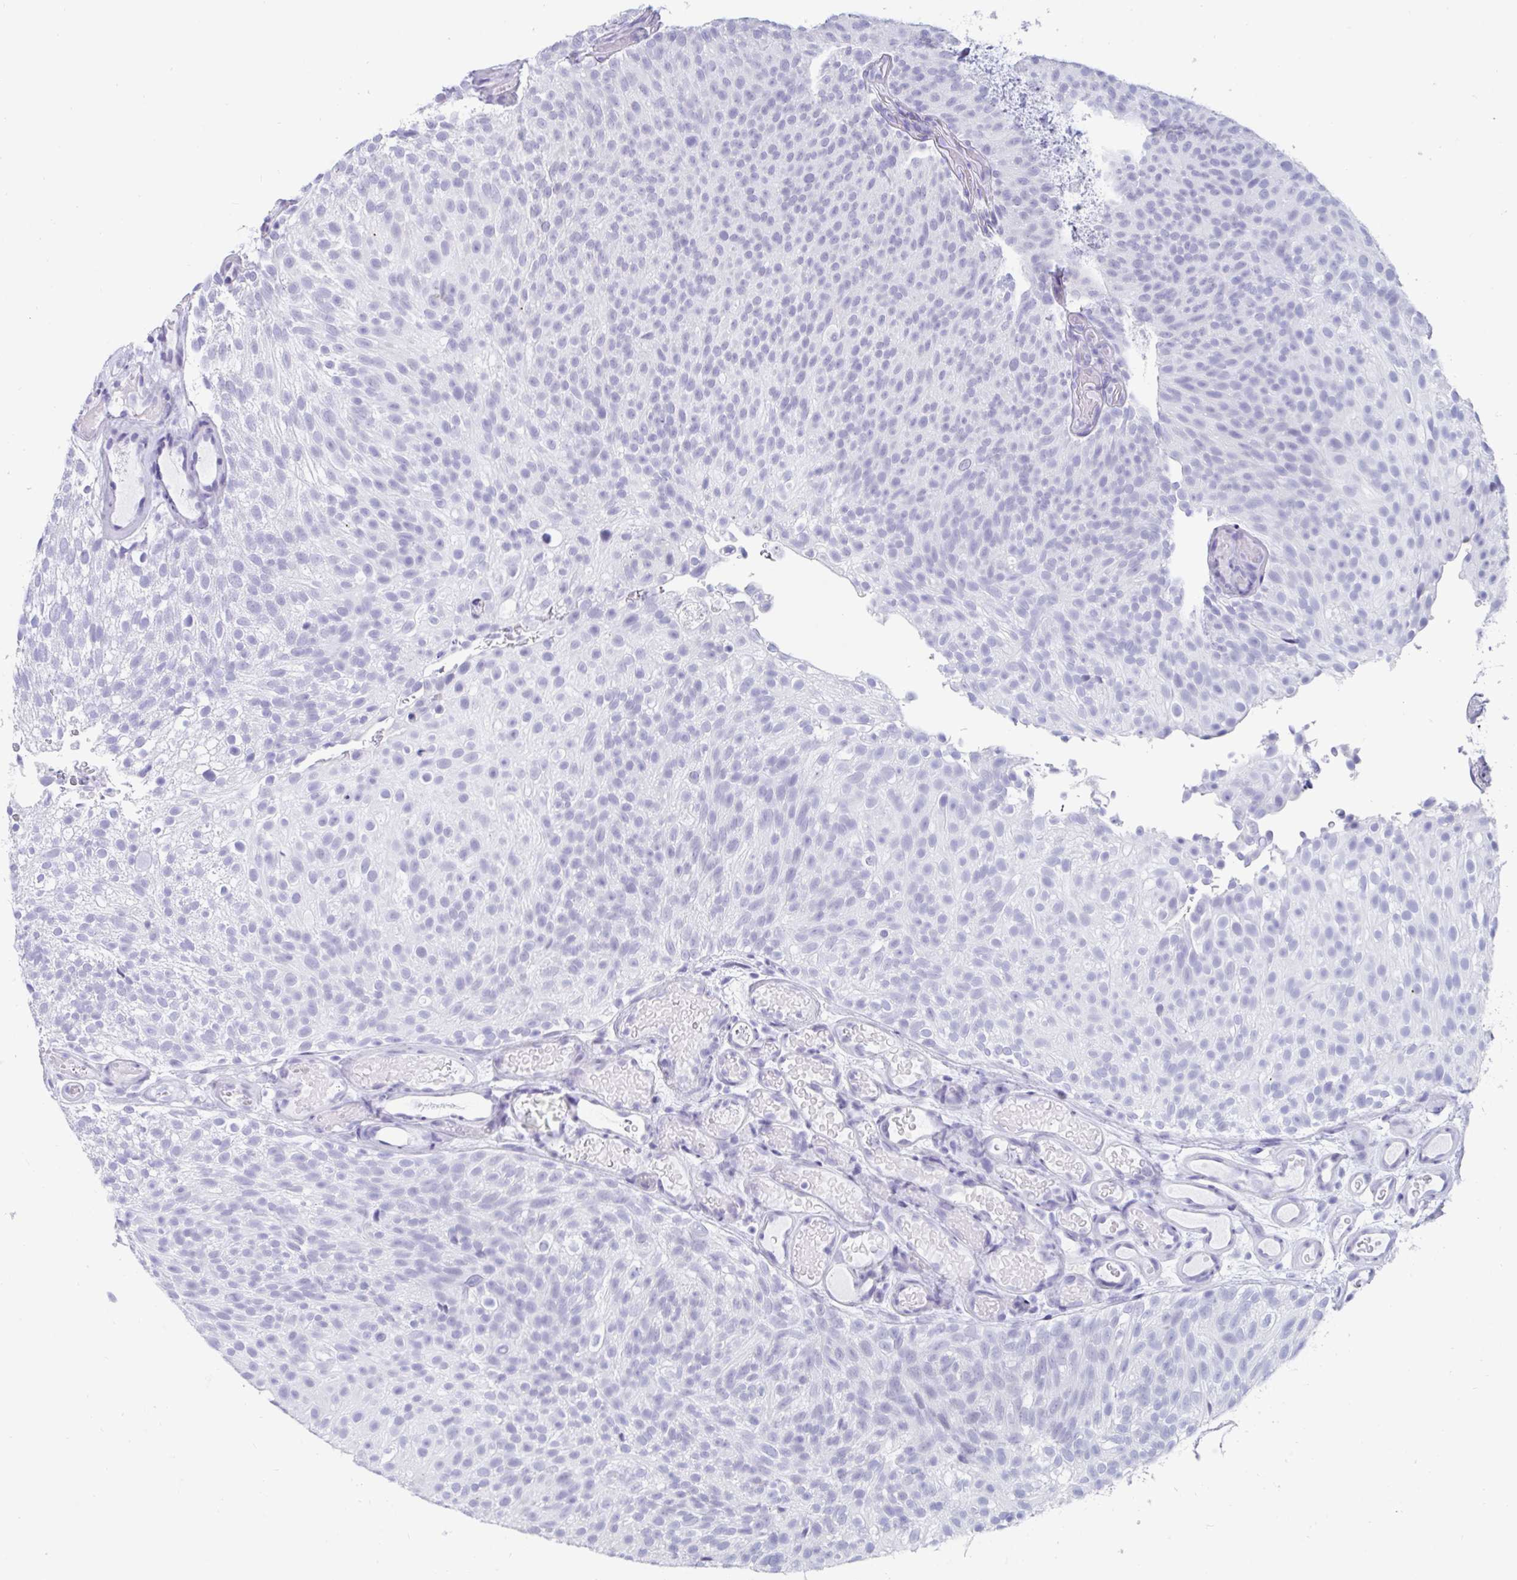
{"staining": {"intensity": "negative", "quantity": "none", "location": "none"}, "tissue": "urothelial cancer", "cell_type": "Tumor cells", "image_type": "cancer", "snomed": [{"axis": "morphology", "description": "Urothelial carcinoma, Low grade"}, {"axis": "topography", "description": "Urinary bladder"}], "caption": "Tumor cells show no significant protein positivity in urothelial carcinoma (low-grade).", "gene": "GKN2", "patient": {"sex": "male", "age": 78}}